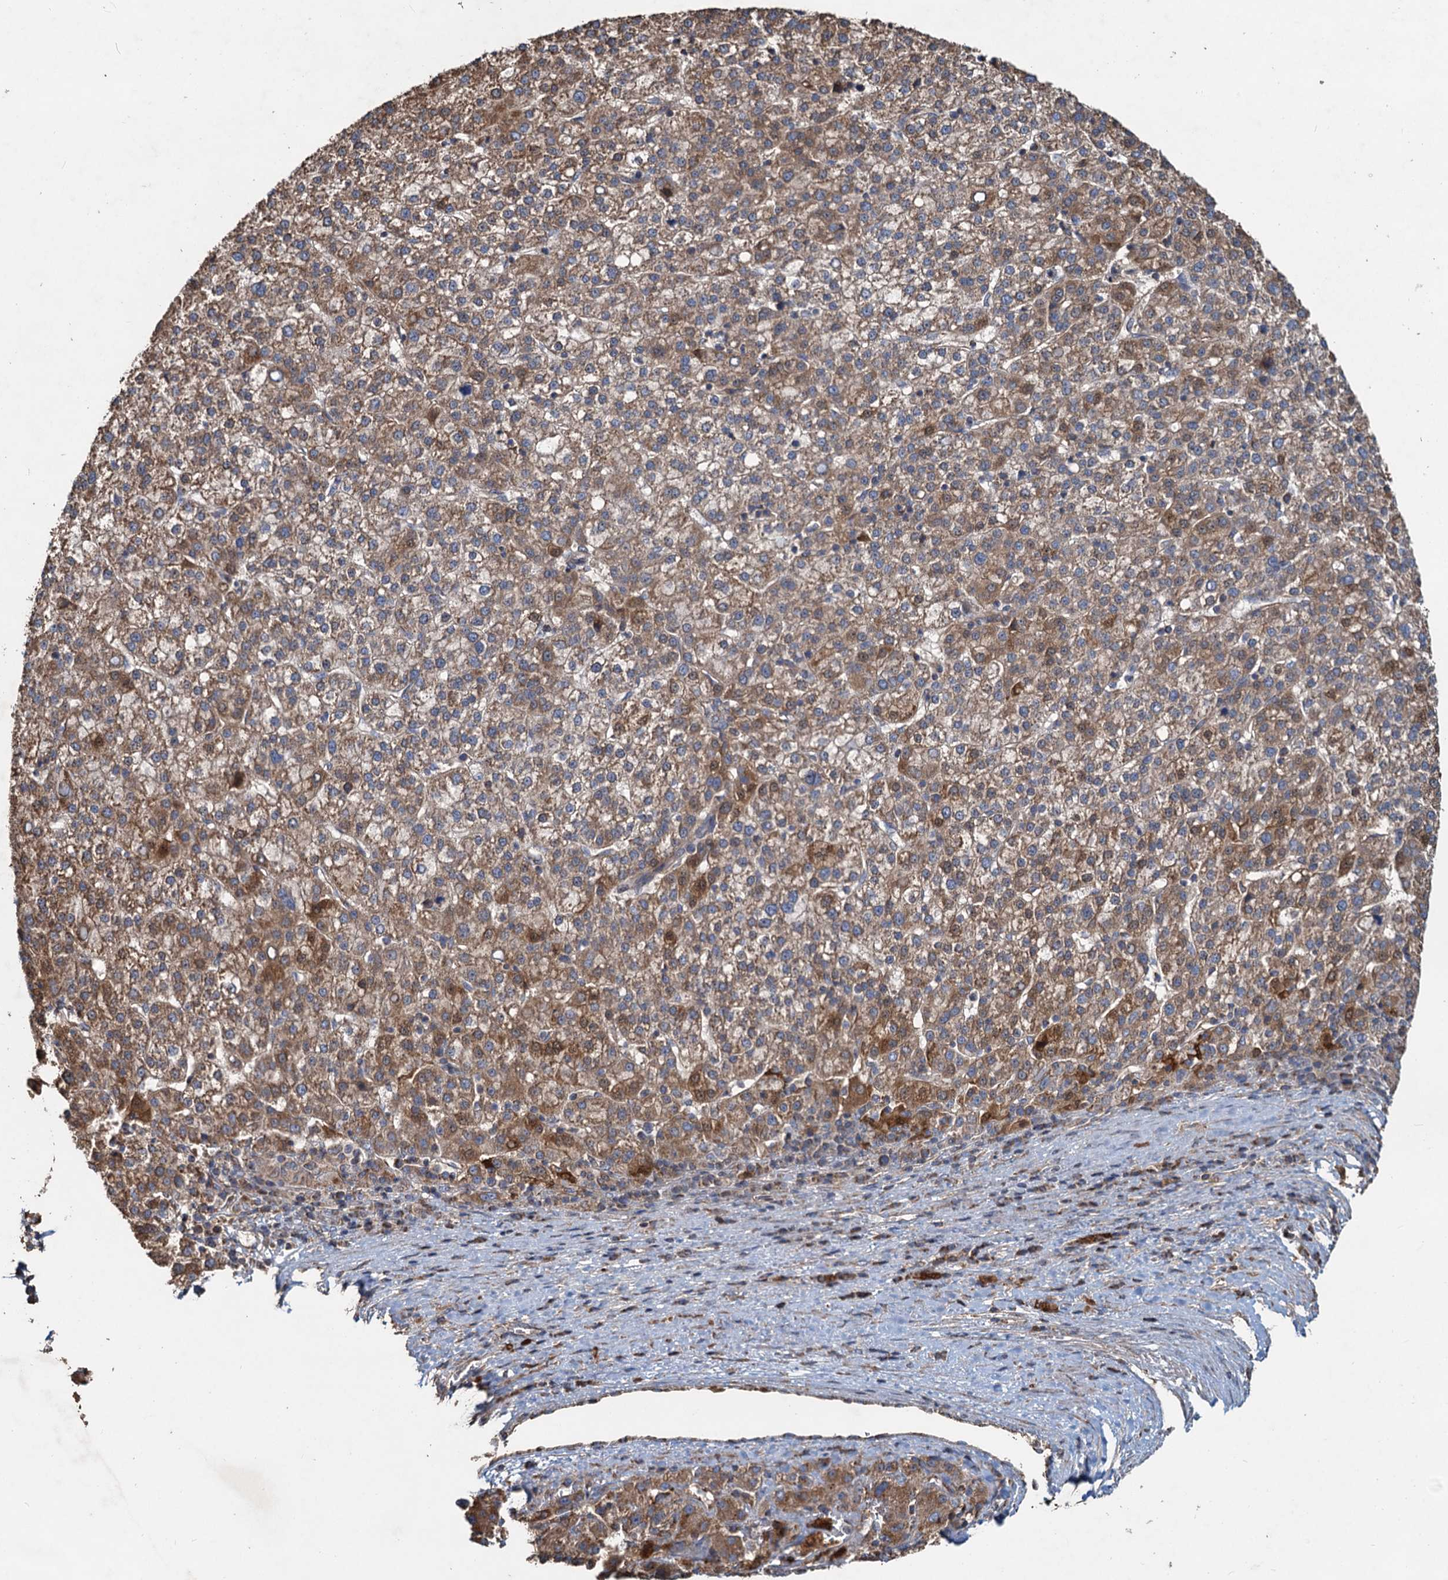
{"staining": {"intensity": "moderate", "quantity": ">75%", "location": "cytoplasmic/membranous"}, "tissue": "liver cancer", "cell_type": "Tumor cells", "image_type": "cancer", "snomed": [{"axis": "morphology", "description": "Carcinoma, Hepatocellular, NOS"}, {"axis": "topography", "description": "Liver"}], "caption": "Immunohistochemical staining of liver cancer exhibits medium levels of moderate cytoplasmic/membranous protein staining in approximately >75% of tumor cells. The staining is performed using DAB brown chromogen to label protein expression. The nuclei are counter-stained blue using hematoxylin.", "gene": "SDS", "patient": {"sex": "female", "age": 58}}